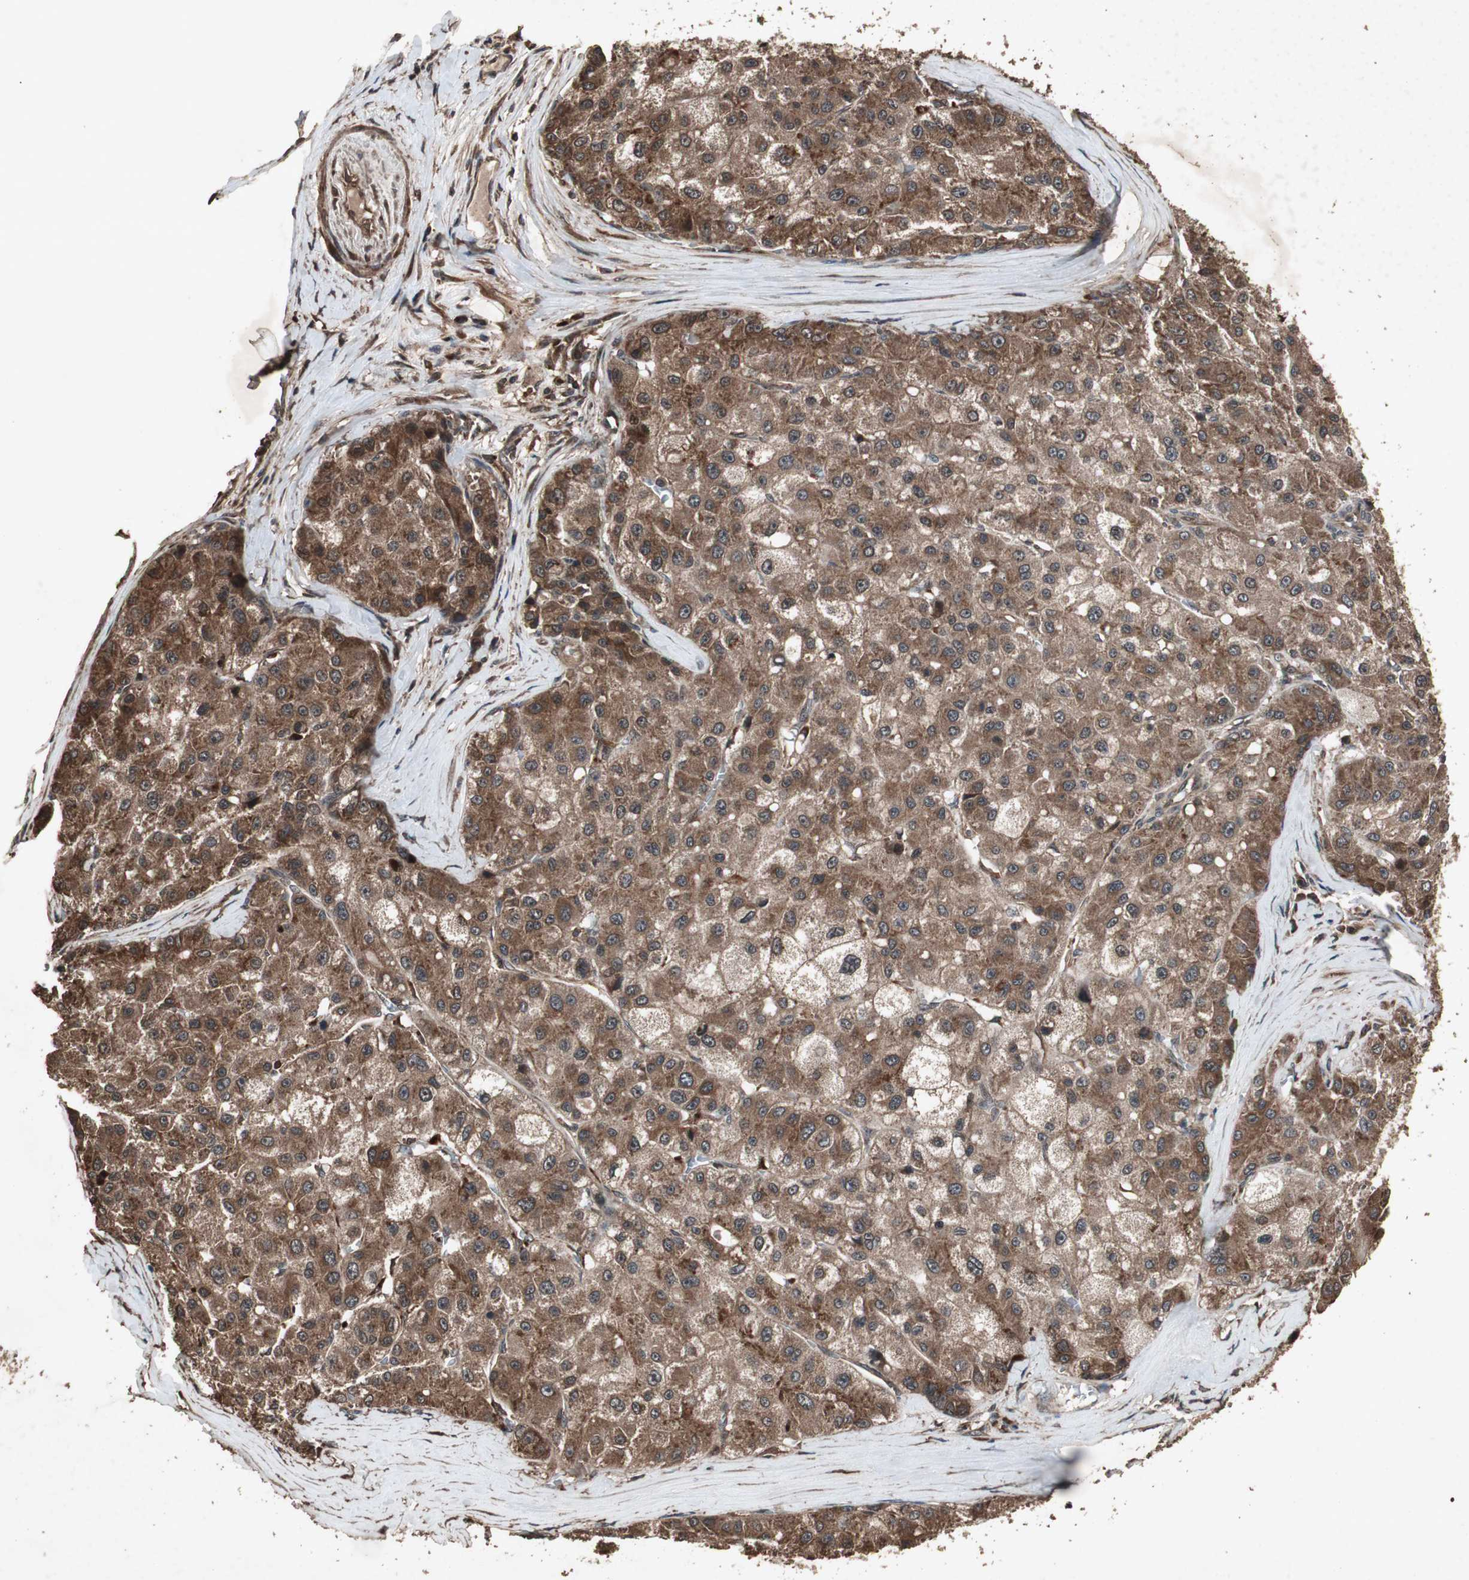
{"staining": {"intensity": "strong", "quantity": ">75%", "location": "cytoplasmic/membranous"}, "tissue": "liver cancer", "cell_type": "Tumor cells", "image_type": "cancer", "snomed": [{"axis": "morphology", "description": "Carcinoma, Hepatocellular, NOS"}, {"axis": "topography", "description": "Liver"}], "caption": "Tumor cells show high levels of strong cytoplasmic/membranous expression in about >75% of cells in human liver cancer (hepatocellular carcinoma). The protein of interest is stained brown, and the nuclei are stained in blue (DAB (3,3'-diaminobenzidine) IHC with brightfield microscopy, high magnification).", "gene": "LAMTOR5", "patient": {"sex": "male", "age": 80}}